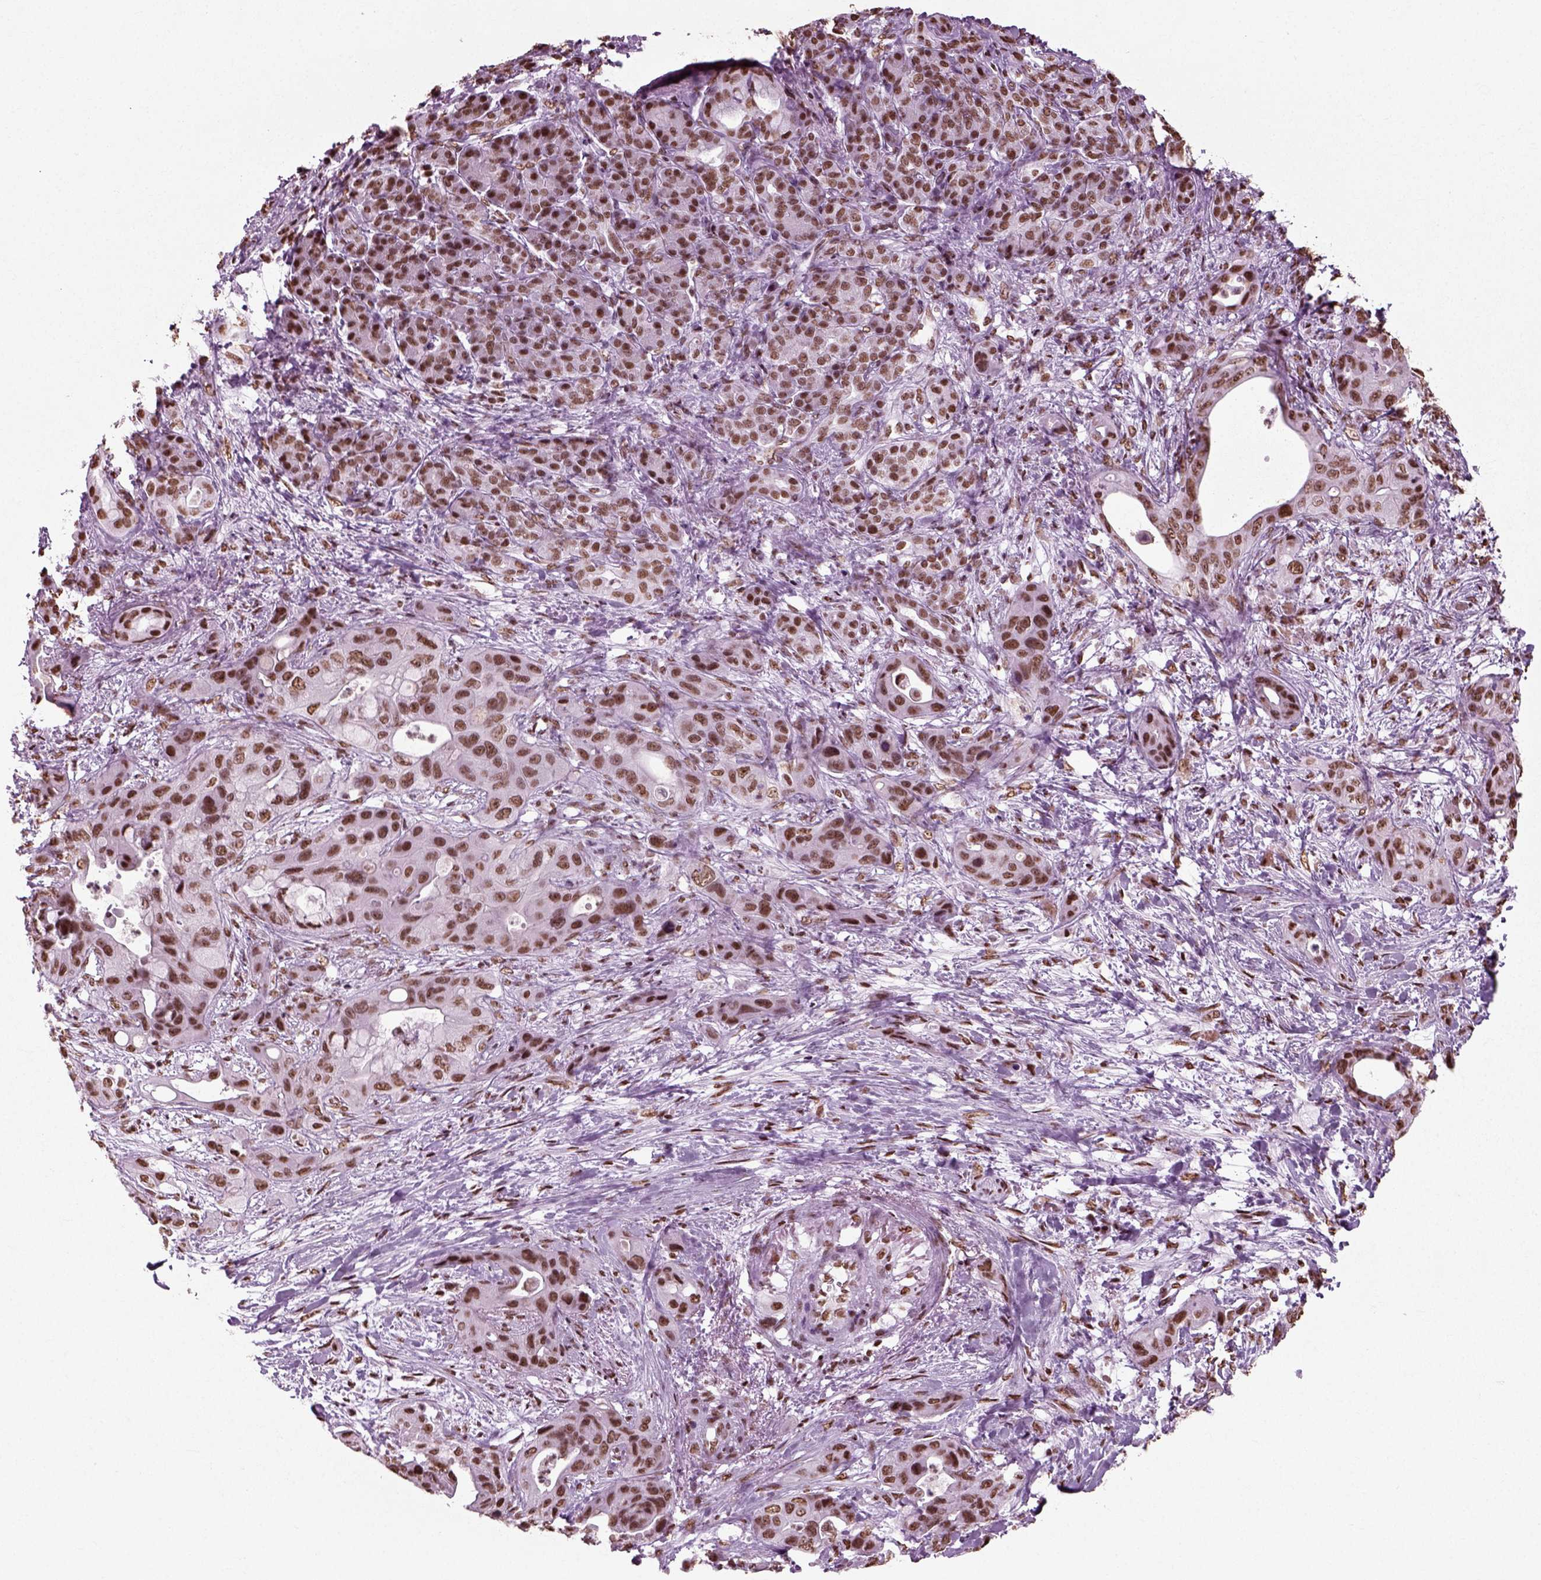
{"staining": {"intensity": "moderate", "quantity": ">75%", "location": "nuclear"}, "tissue": "pancreatic cancer", "cell_type": "Tumor cells", "image_type": "cancer", "snomed": [{"axis": "morphology", "description": "Adenocarcinoma, NOS"}, {"axis": "topography", "description": "Pancreas"}], "caption": "Human pancreatic cancer stained for a protein (brown) displays moderate nuclear positive expression in approximately >75% of tumor cells.", "gene": "POLR1H", "patient": {"sex": "male", "age": 71}}